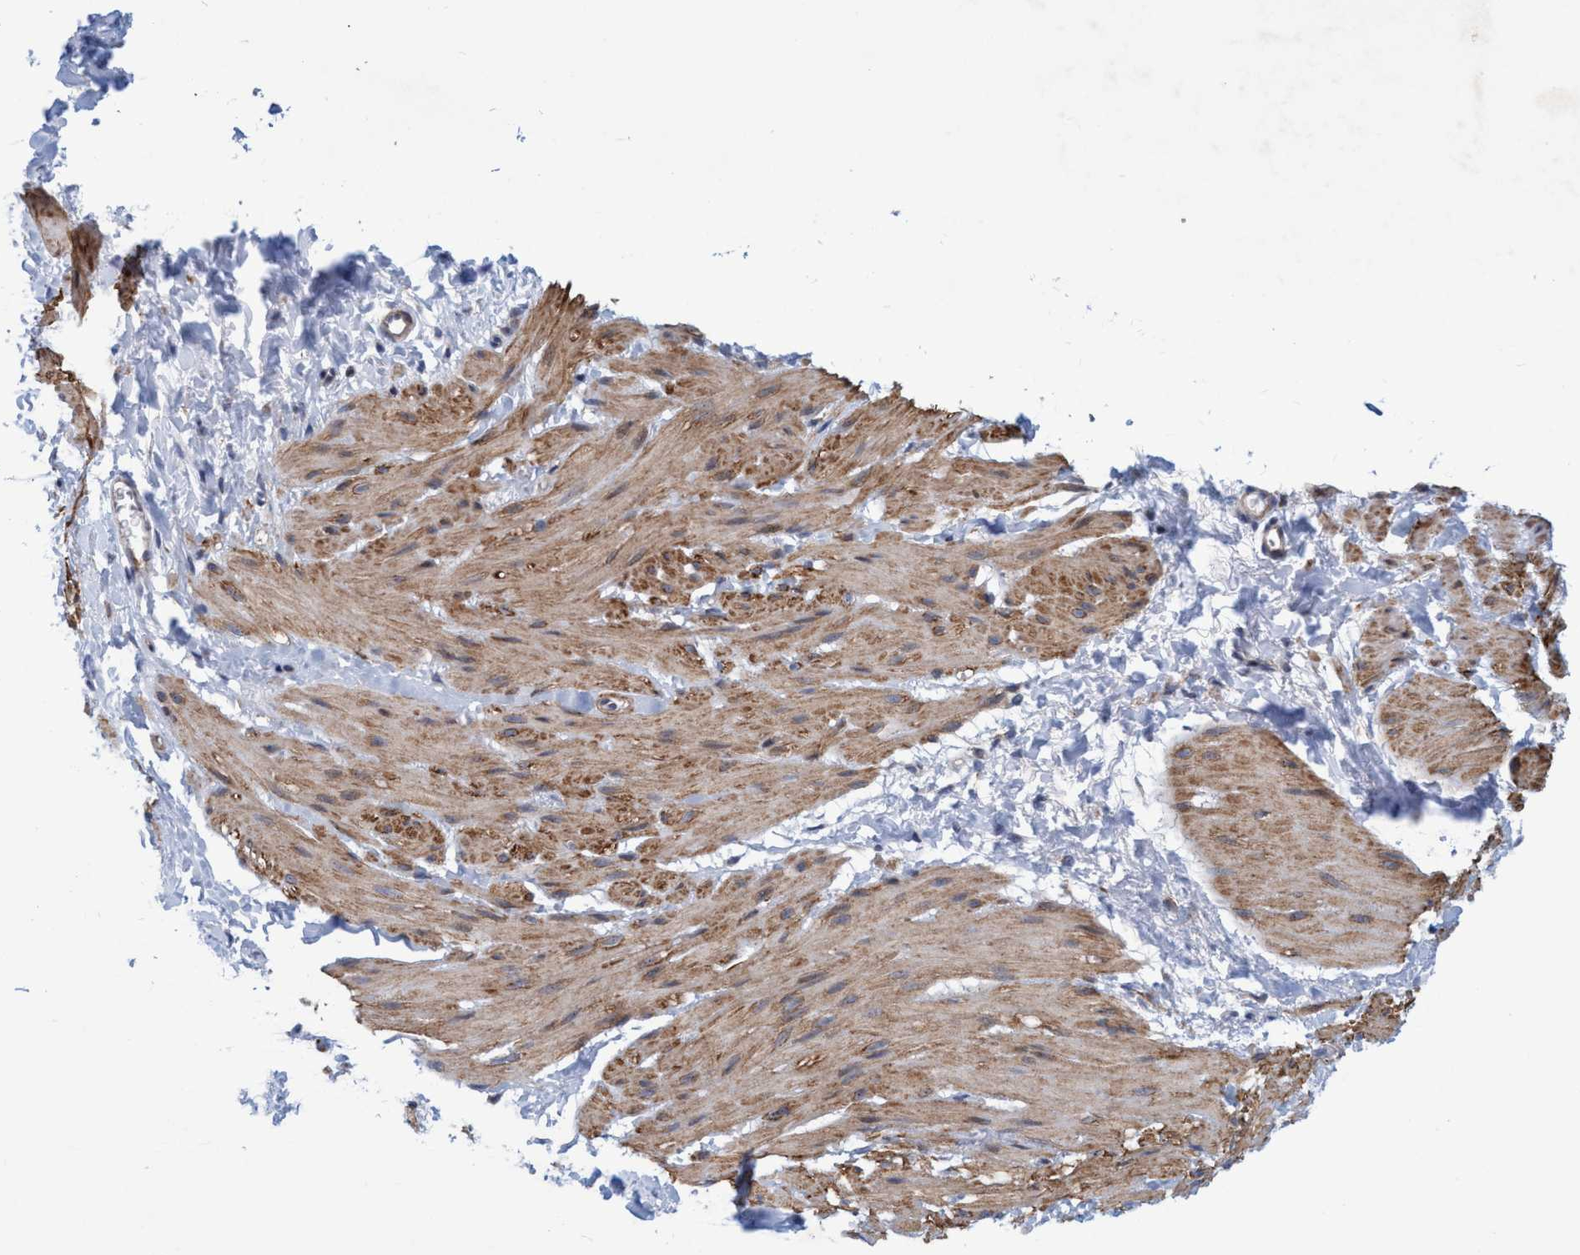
{"staining": {"intensity": "moderate", "quantity": ">75%", "location": "cytoplasmic/membranous"}, "tissue": "smooth muscle", "cell_type": "Smooth muscle cells", "image_type": "normal", "snomed": [{"axis": "morphology", "description": "Normal tissue, NOS"}, {"axis": "topography", "description": "Smooth muscle"}], "caption": "Unremarkable smooth muscle was stained to show a protein in brown. There is medium levels of moderate cytoplasmic/membranous expression in about >75% of smooth muscle cells. (Brightfield microscopy of DAB IHC at high magnification).", "gene": "POLR1F", "patient": {"sex": "male", "age": 16}}